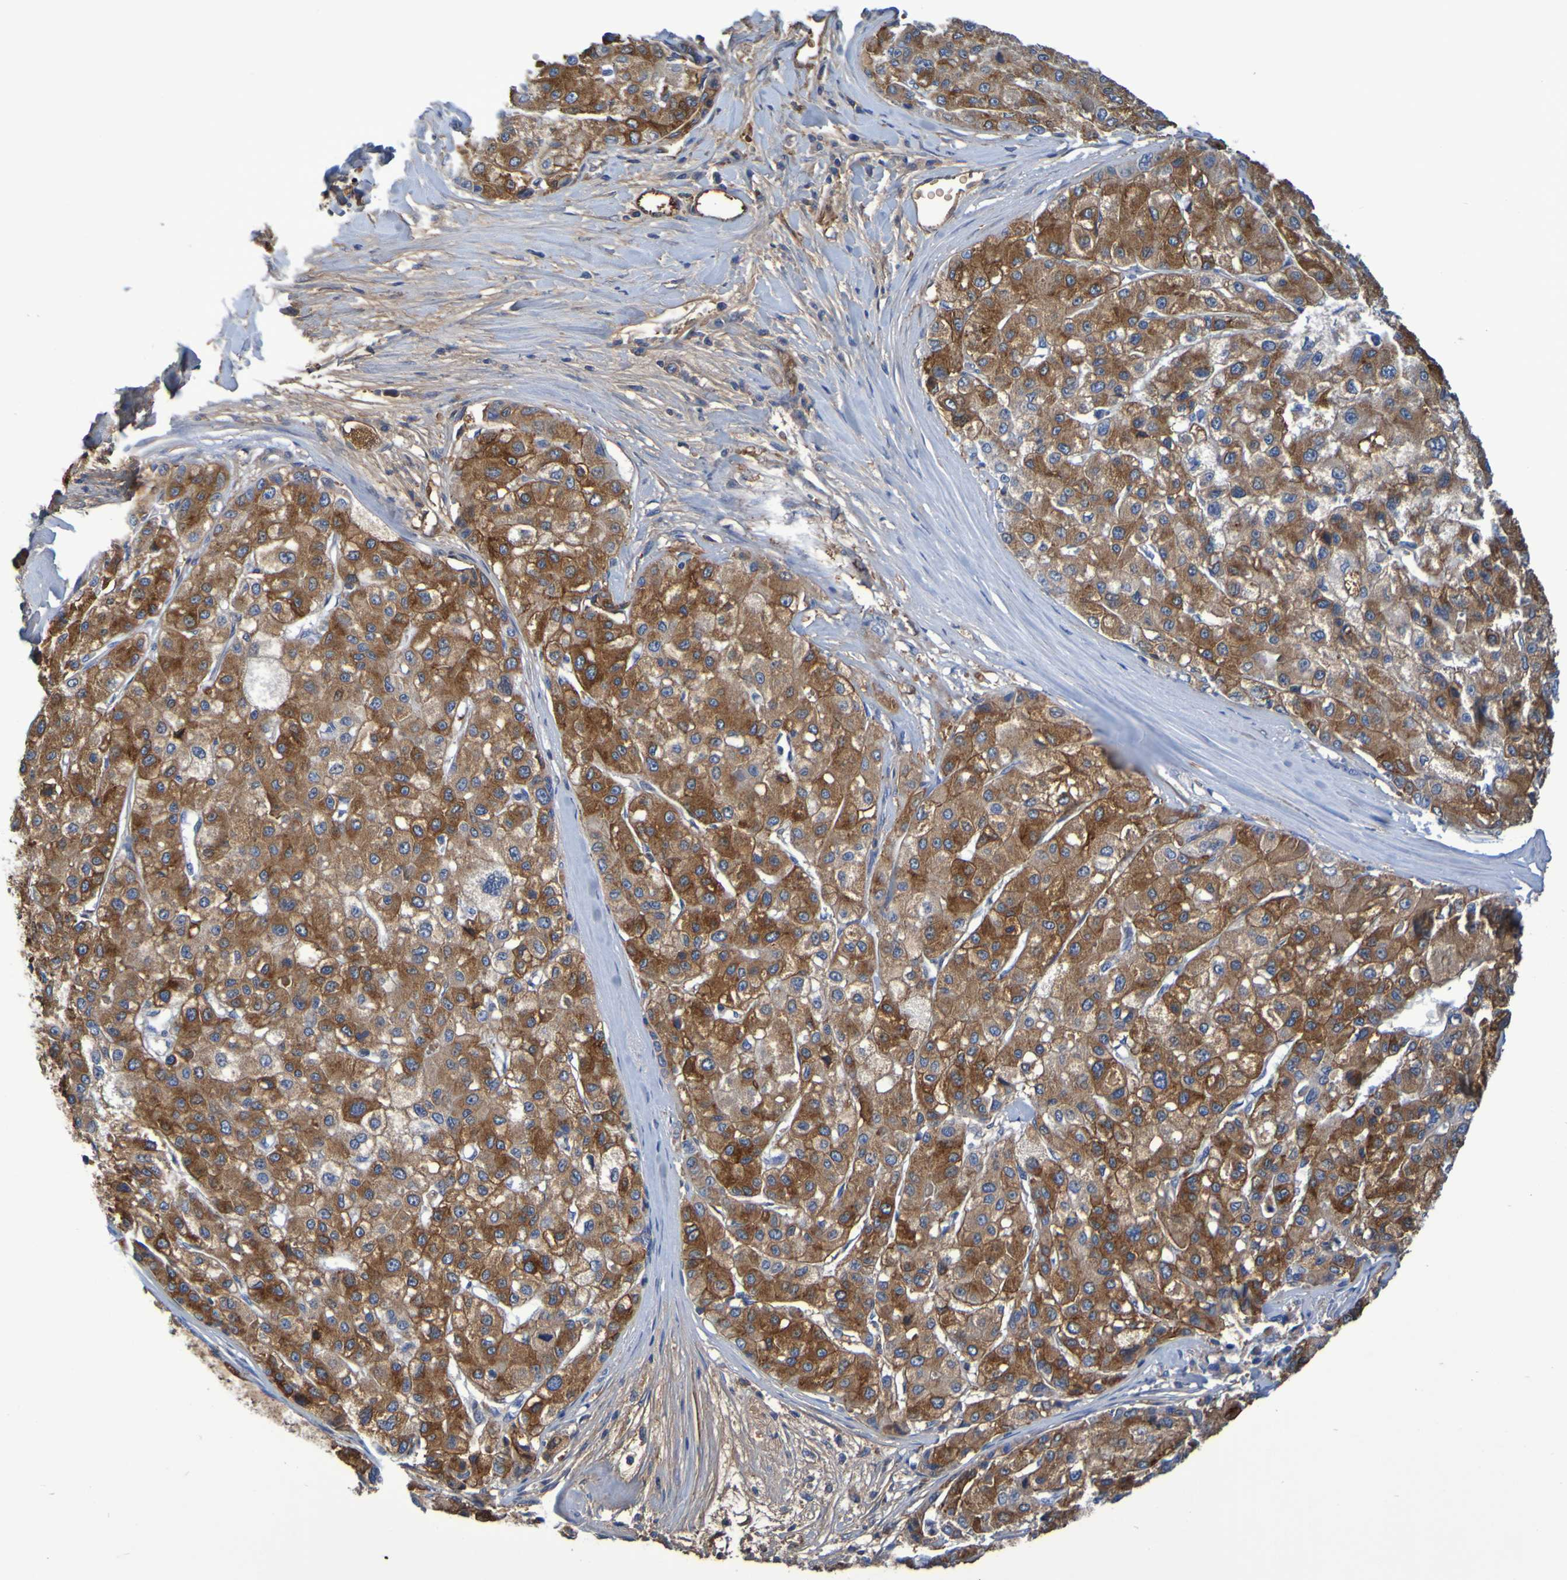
{"staining": {"intensity": "strong", "quantity": ">75%", "location": "cytoplasmic/membranous"}, "tissue": "liver cancer", "cell_type": "Tumor cells", "image_type": "cancer", "snomed": [{"axis": "morphology", "description": "Carcinoma, Hepatocellular, NOS"}, {"axis": "topography", "description": "Liver"}], "caption": "Brown immunohistochemical staining in liver cancer demonstrates strong cytoplasmic/membranous expression in about >75% of tumor cells. (DAB IHC with brightfield microscopy, high magnification).", "gene": "GAB3", "patient": {"sex": "male", "age": 80}}